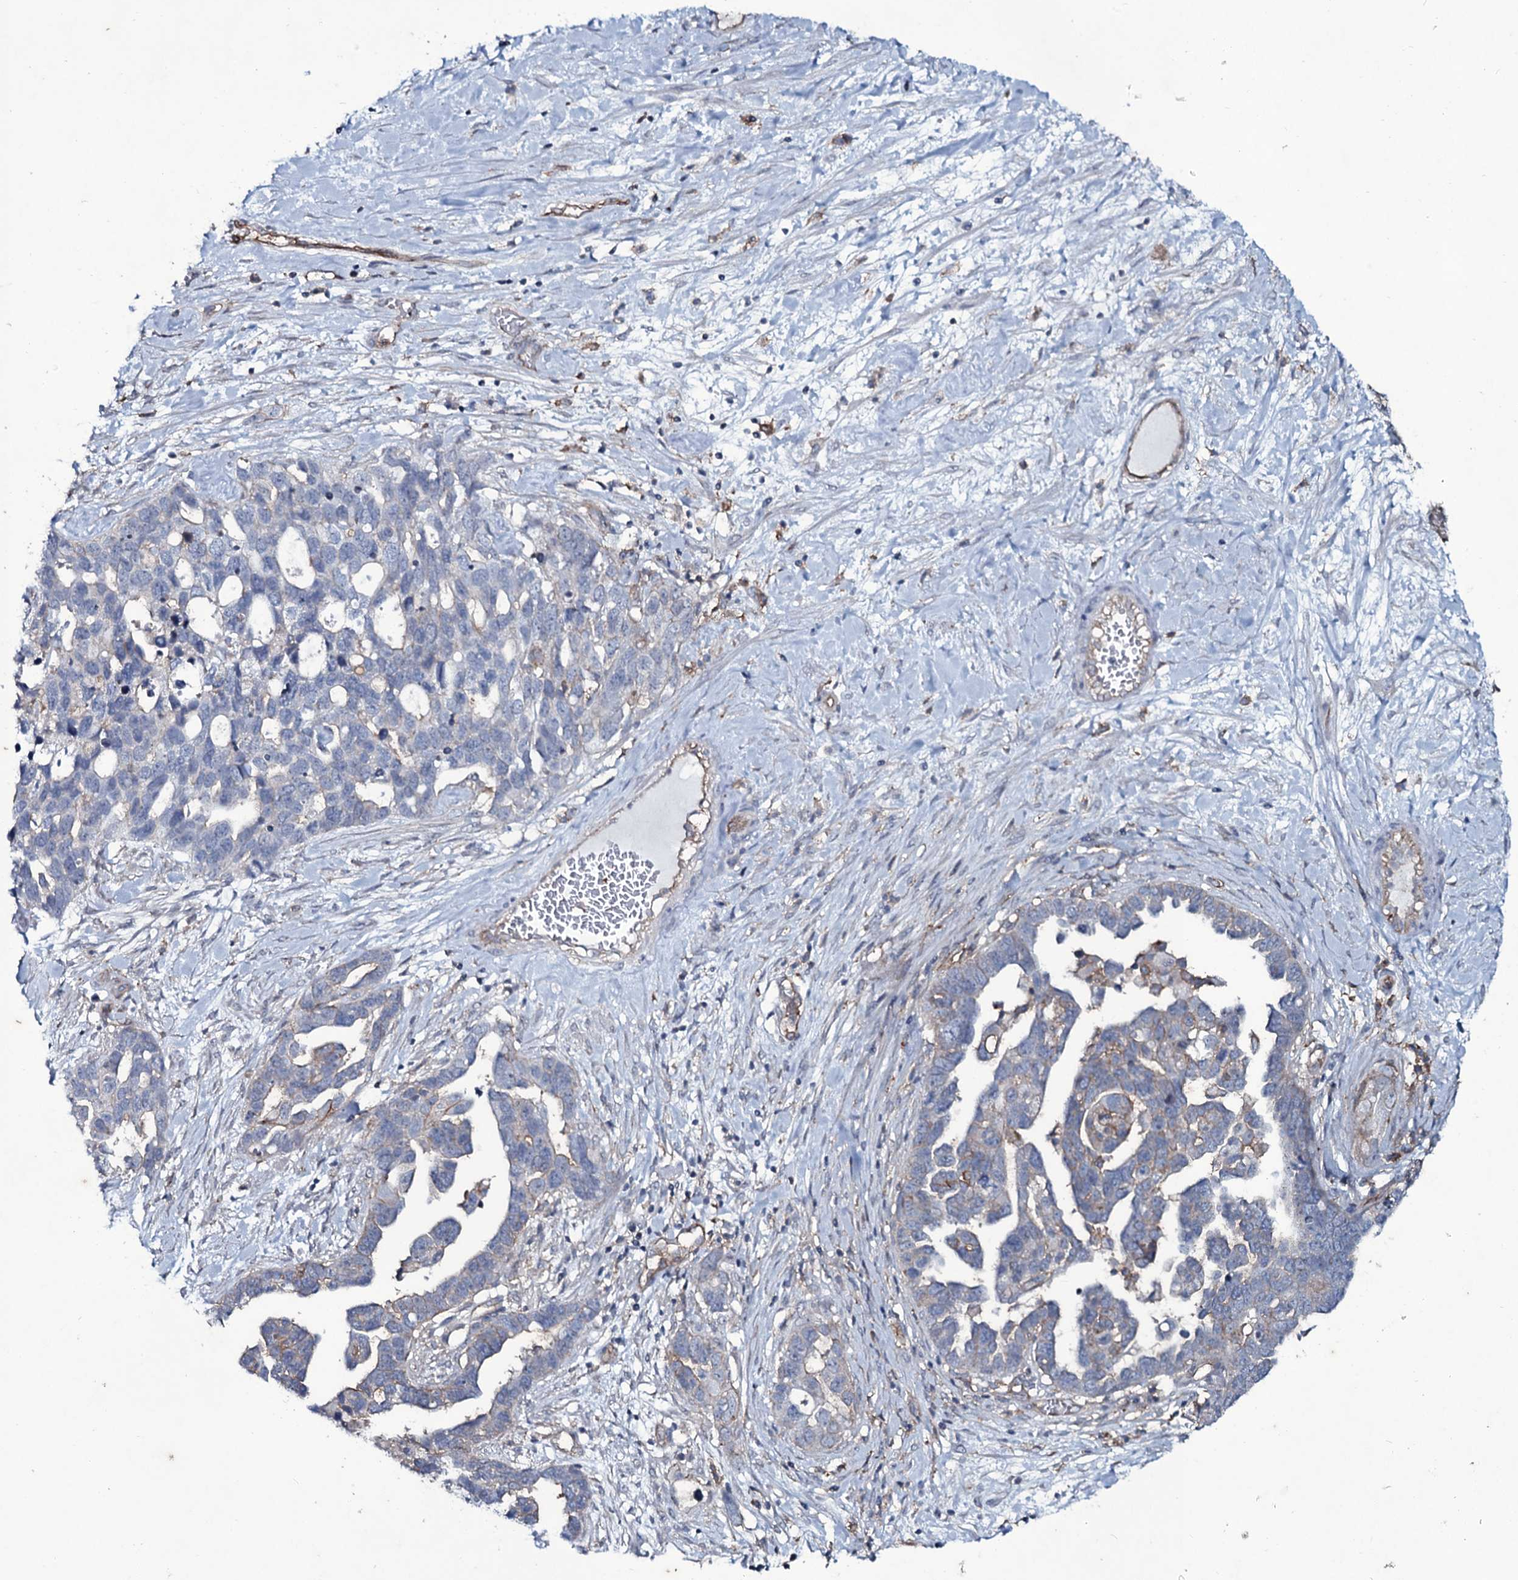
{"staining": {"intensity": "negative", "quantity": "none", "location": "none"}, "tissue": "ovarian cancer", "cell_type": "Tumor cells", "image_type": "cancer", "snomed": [{"axis": "morphology", "description": "Cystadenocarcinoma, serous, NOS"}, {"axis": "topography", "description": "Ovary"}], "caption": "Ovarian cancer stained for a protein using IHC demonstrates no positivity tumor cells.", "gene": "SNAP23", "patient": {"sex": "female", "age": 54}}